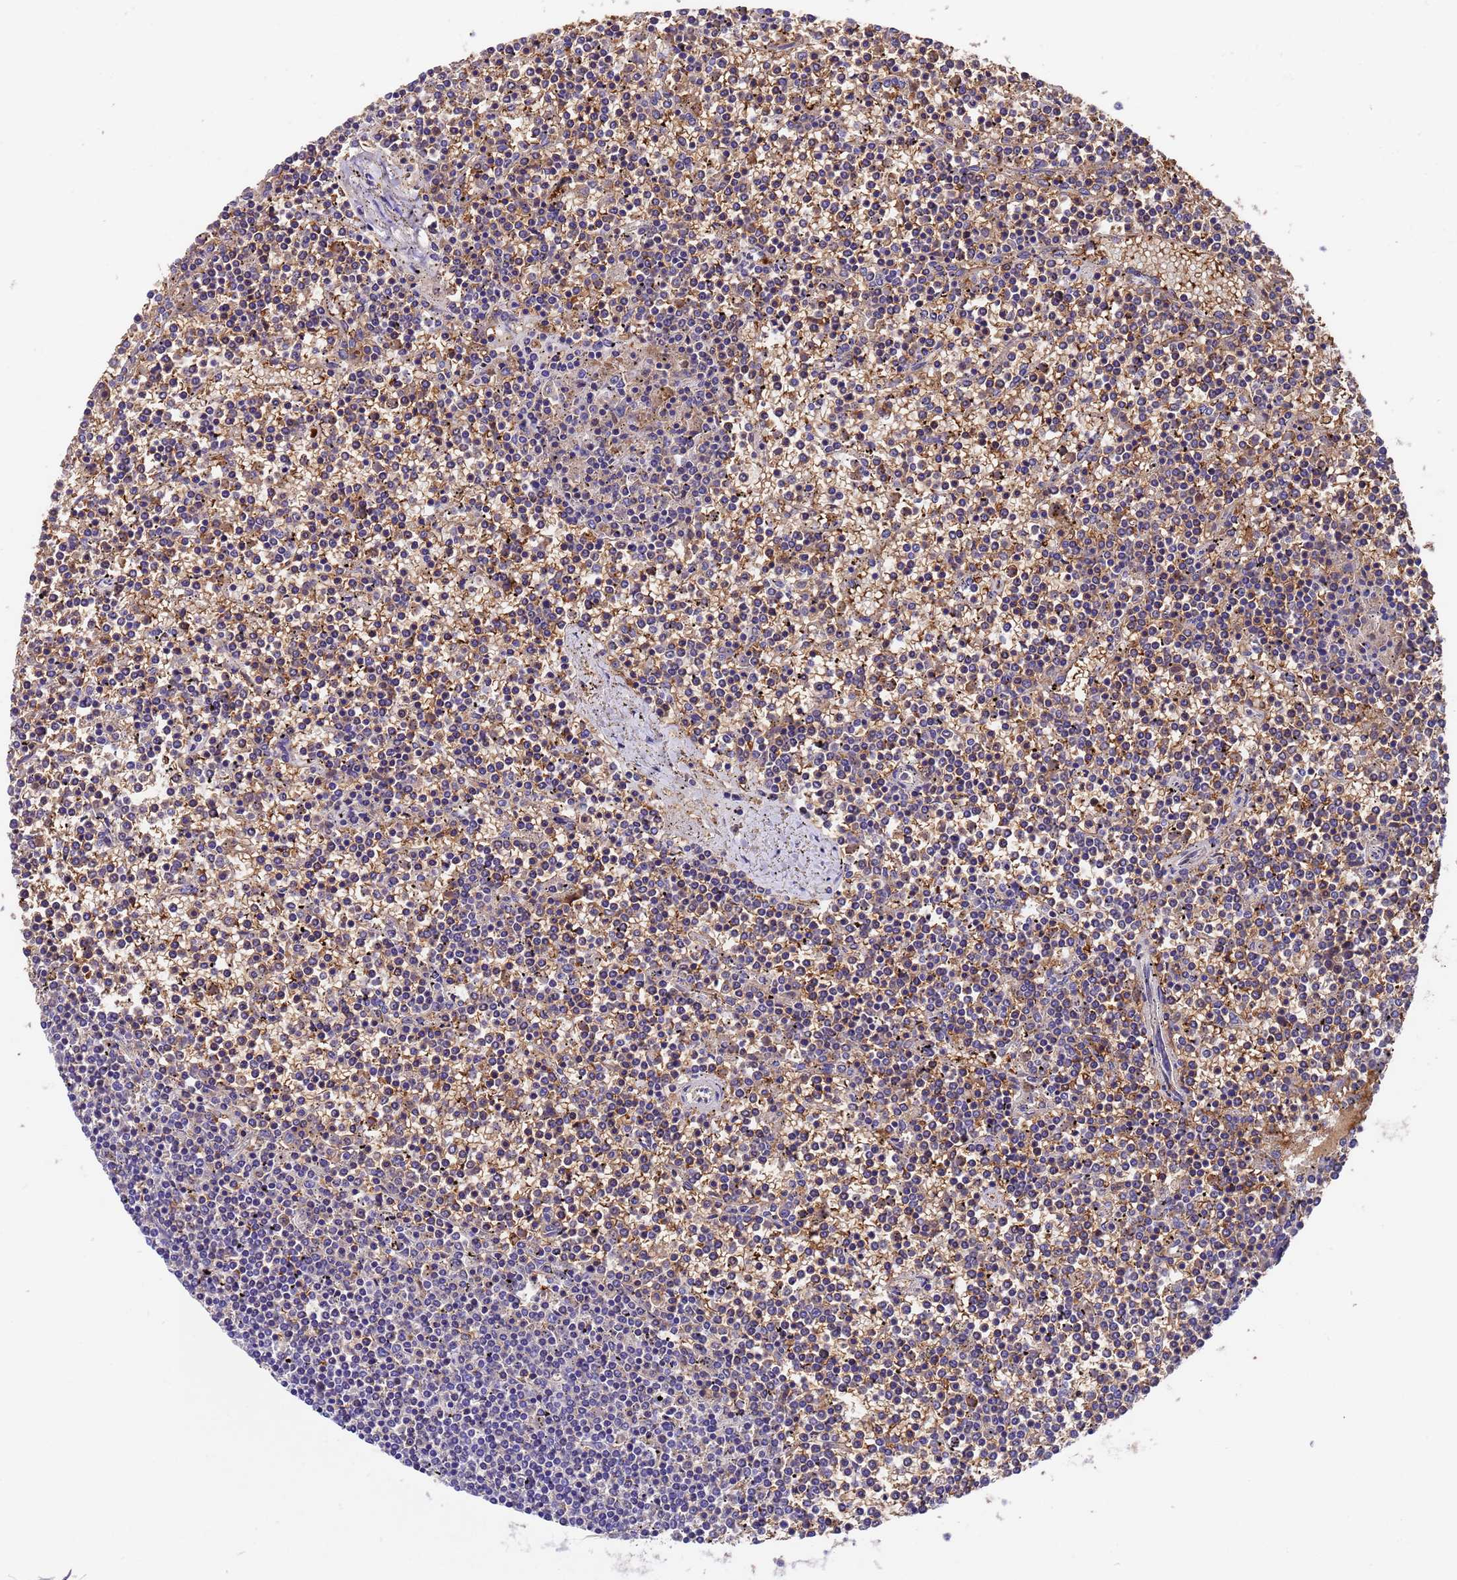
{"staining": {"intensity": "weak", "quantity": "25%-75%", "location": "cytoplasmic/membranous"}, "tissue": "lymphoma", "cell_type": "Tumor cells", "image_type": "cancer", "snomed": [{"axis": "morphology", "description": "Malignant lymphoma, non-Hodgkin's type, Low grade"}, {"axis": "topography", "description": "Spleen"}], "caption": "A brown stain highlights weak cytoplasmic/membranous staining of a protein in lymphoma tumor cells.", "gene": "ELP6", "patient": {"sex": "female", "age": 19}}